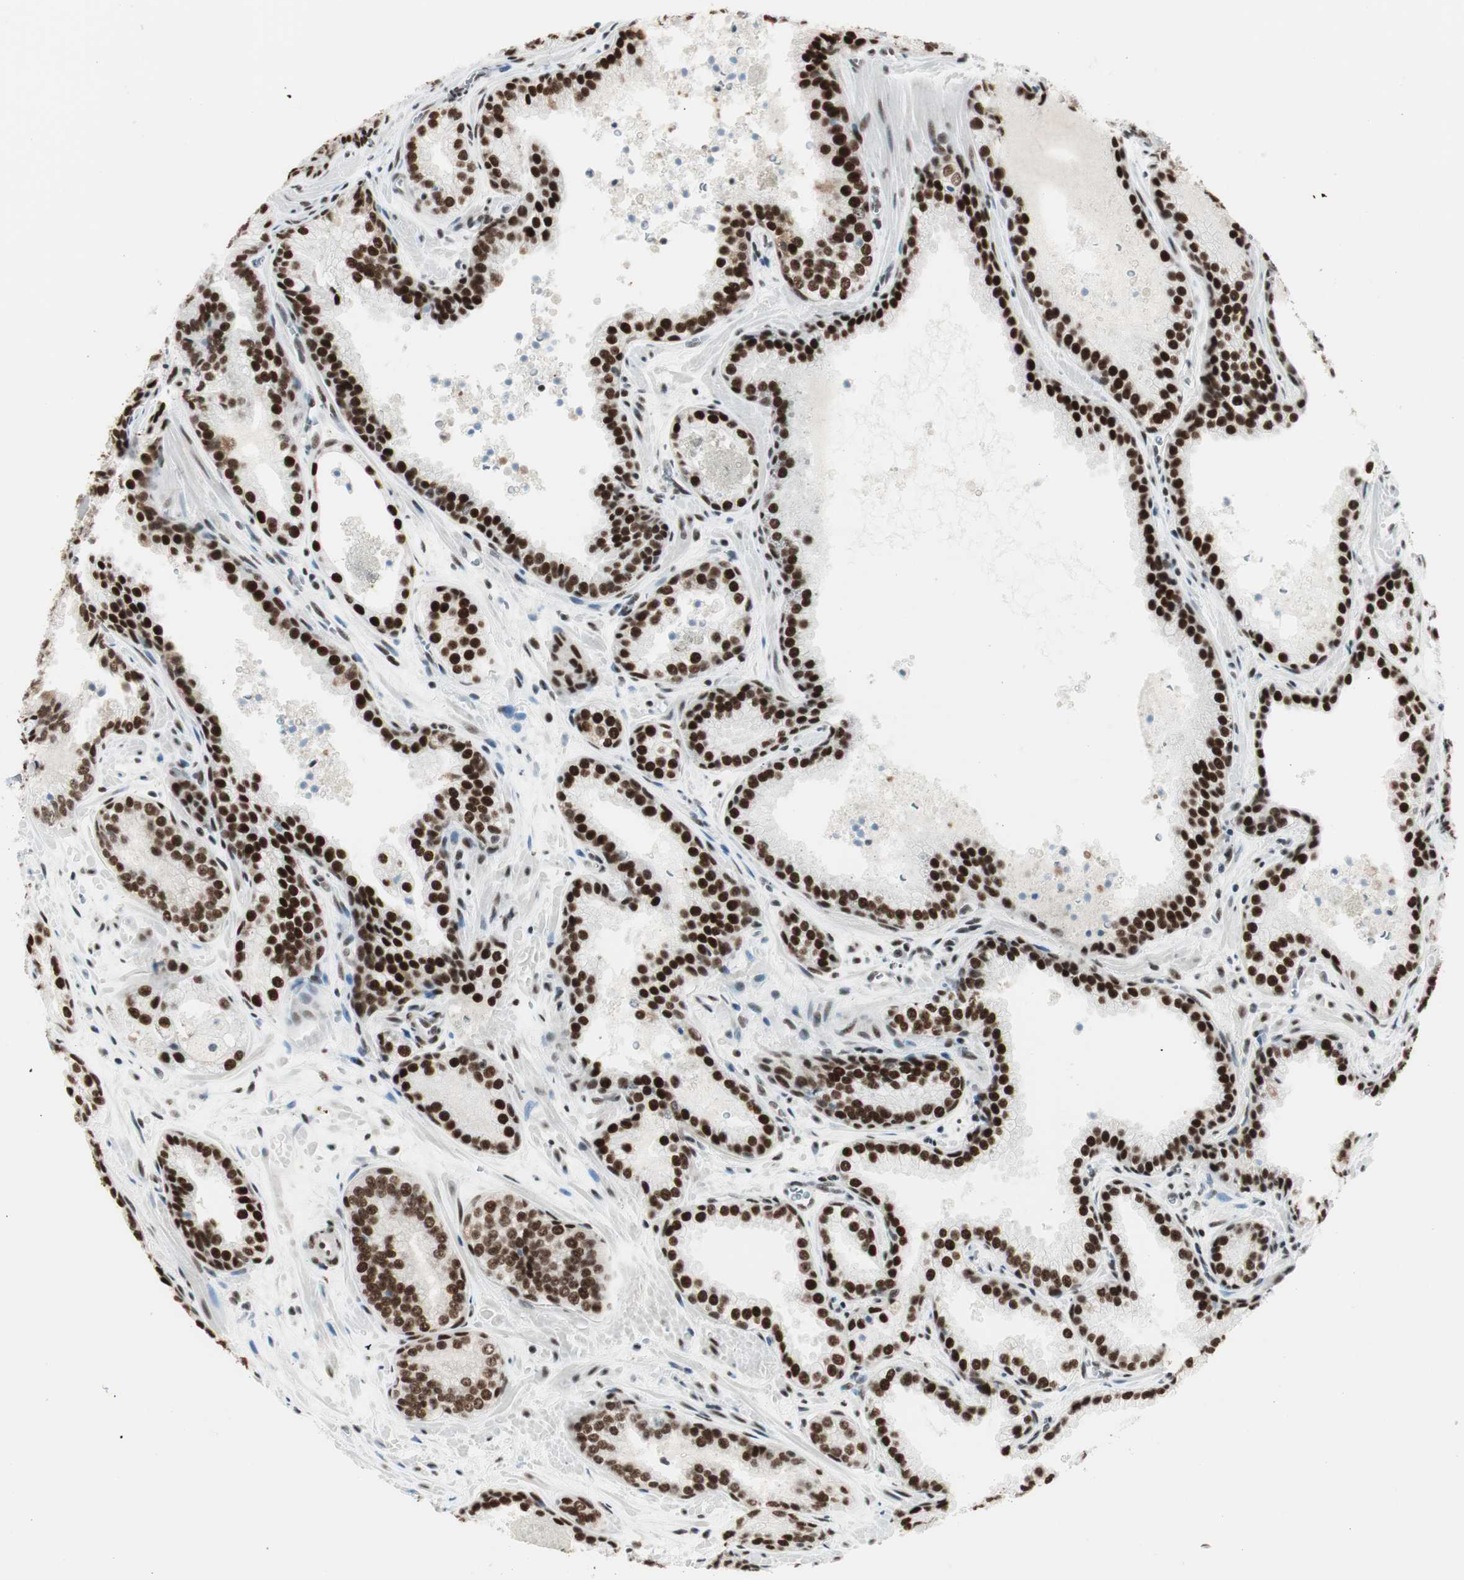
{"staining": {"intensity": "strong", "quantity": ">75%", "location": "nuclear"}, "tissue": "prostate cancer", "cell_type": "Tumor cells", "image_type": "cancer", "snomed": [{"axis": "morphology", "description": "Adenocarcinoma, Low grade"}, {"axis": "topography", "description": "Prostate"}], "caption": "Prostate cancer (low-grade adenocarcinoma) stained with a brown dye exhibits strong nuclear positive expression in about >75% of tumor cells.", "gene": "HEXIM1", "patient": {"sex": "male", "age": 60}}